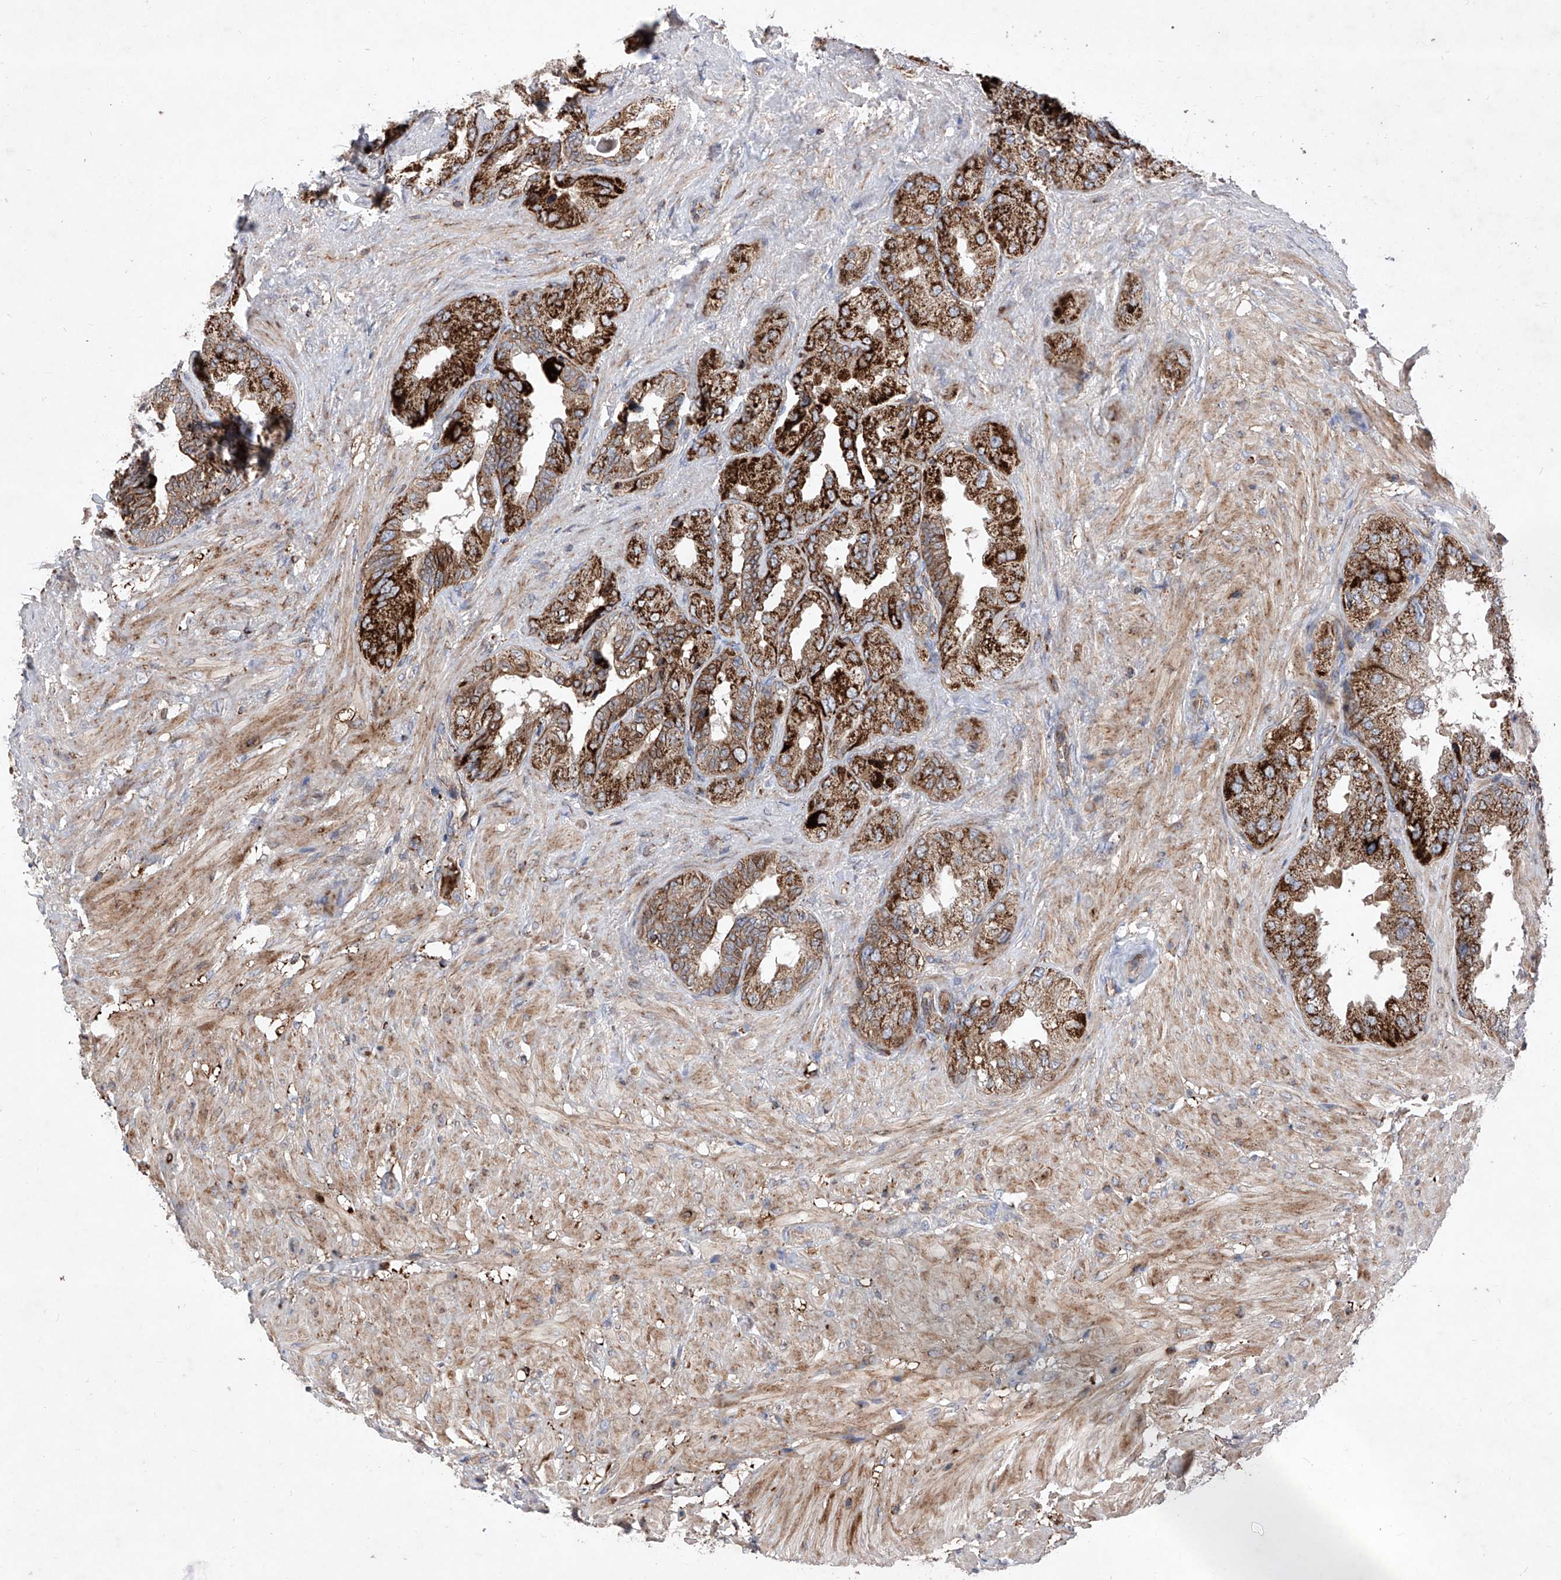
{"staining": {"intensity": "strong", "quantity": ">75%", "location": "cytoplasmic/membranous"}, "tissue": "seminal vesicle", "cell_type": "Glandular cells", "image_type": "normal", "snomed": [{"axis": "morphology", "description": "Normal tissue, NOS"}, {"axis": "topography", "description": "Seminal veicle"}, {"axis": "topography", "description": "Peripheral nerve tissue"}], "caption": "Immunohistochemical staining of benign seminal vesicle exhibits >75% levels of strong cytoplasmic/membranous protein positivity in approximately >75% of glandular cells. (DAB IHC with brightfield microscopy, high magnification).", "gene": "SEMA6A", "patient": {"sex": "male", "age": 63}}